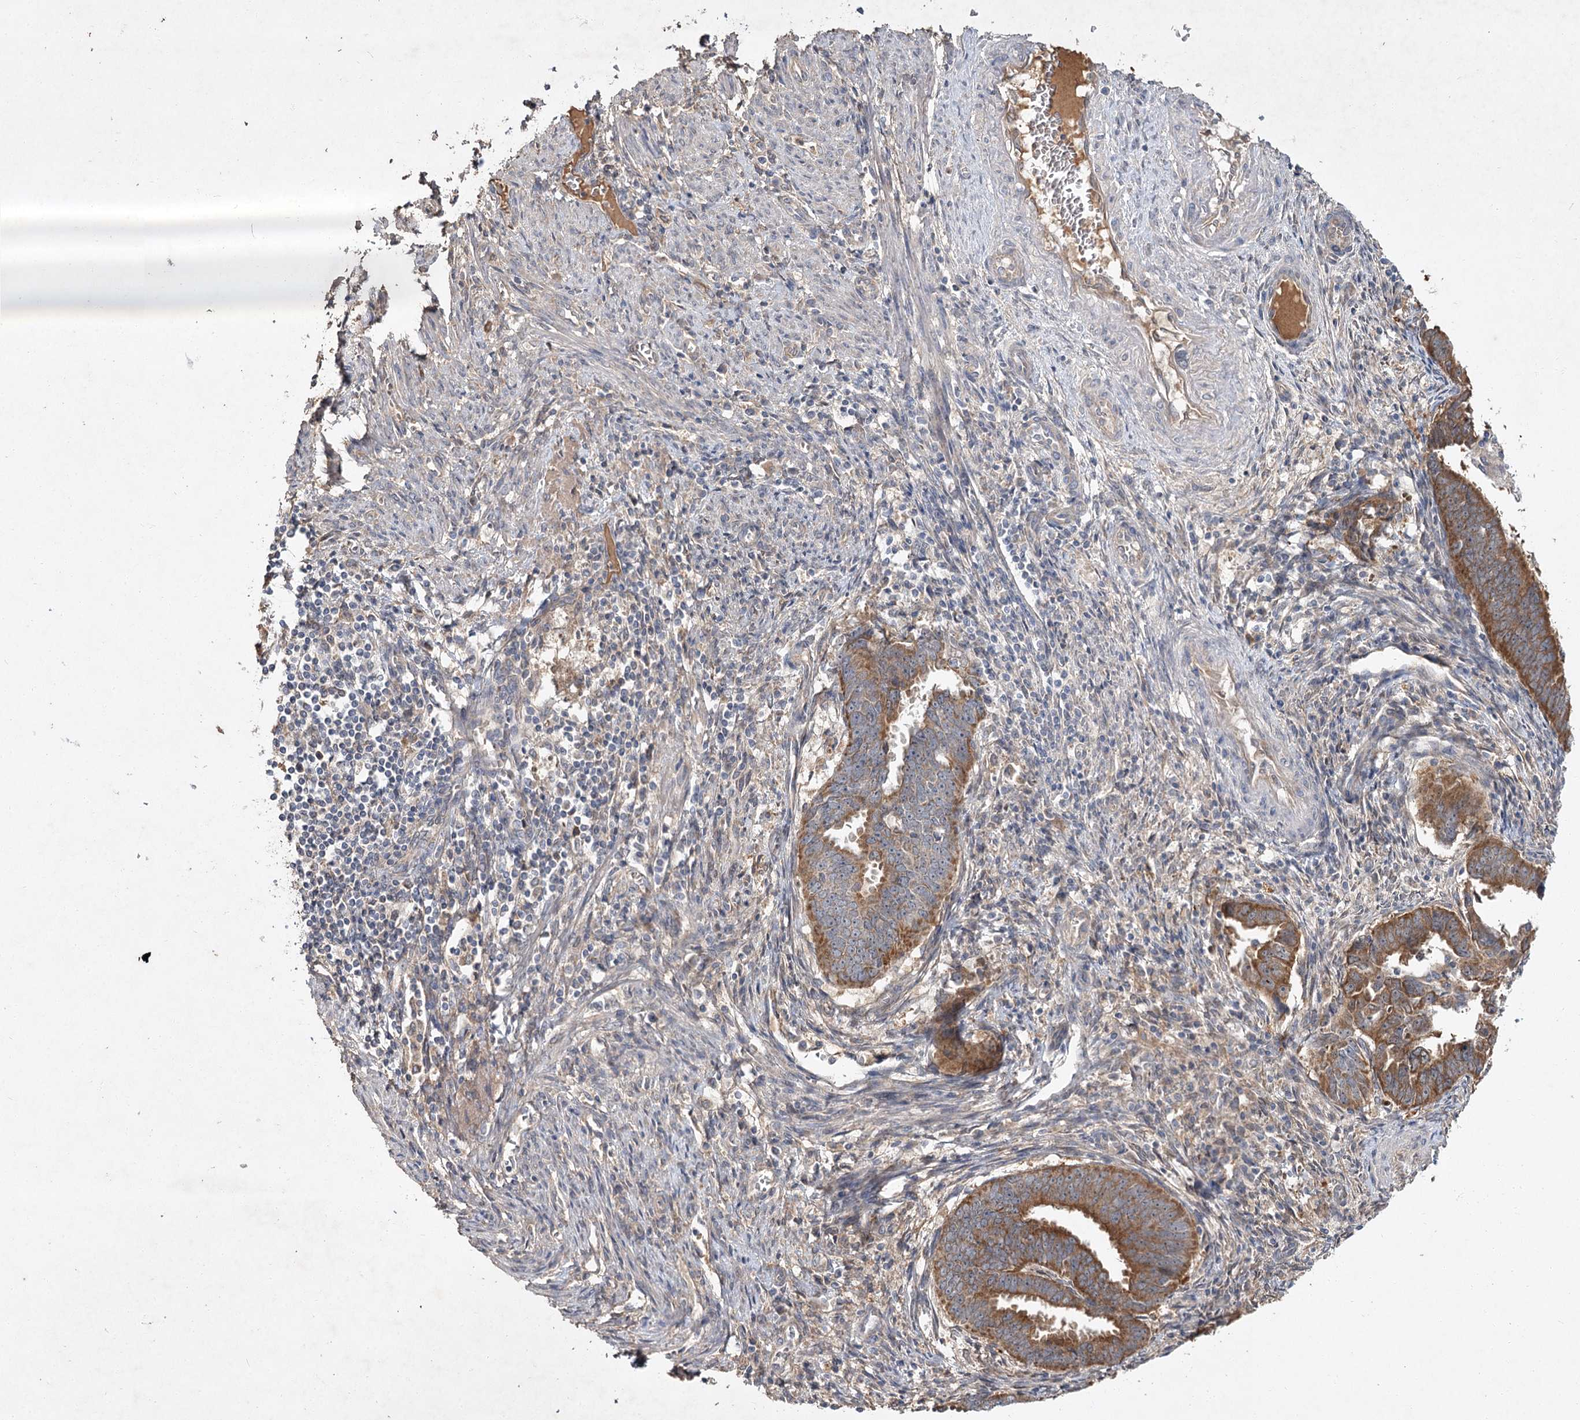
{"staining": {"intensity": "moderate", "quantity": ">75%", "location": "cytoplasmic/membranous"}, "tissue": "endometrial cancer", "cell_type": "Tumor cells", "image_type": "cancer", "snomed": [{"axis": "morphology", "description": "Adenocarcinoma, NOS"}, {"axis": "topography", "description": "Endometrium"}], "caption": "Endometrial adenocarcinoma stained with a protein marker shows moderate staining in tumor cells.", "gene": "MFN1", "patient": {"sex": "female", "age": 75}}